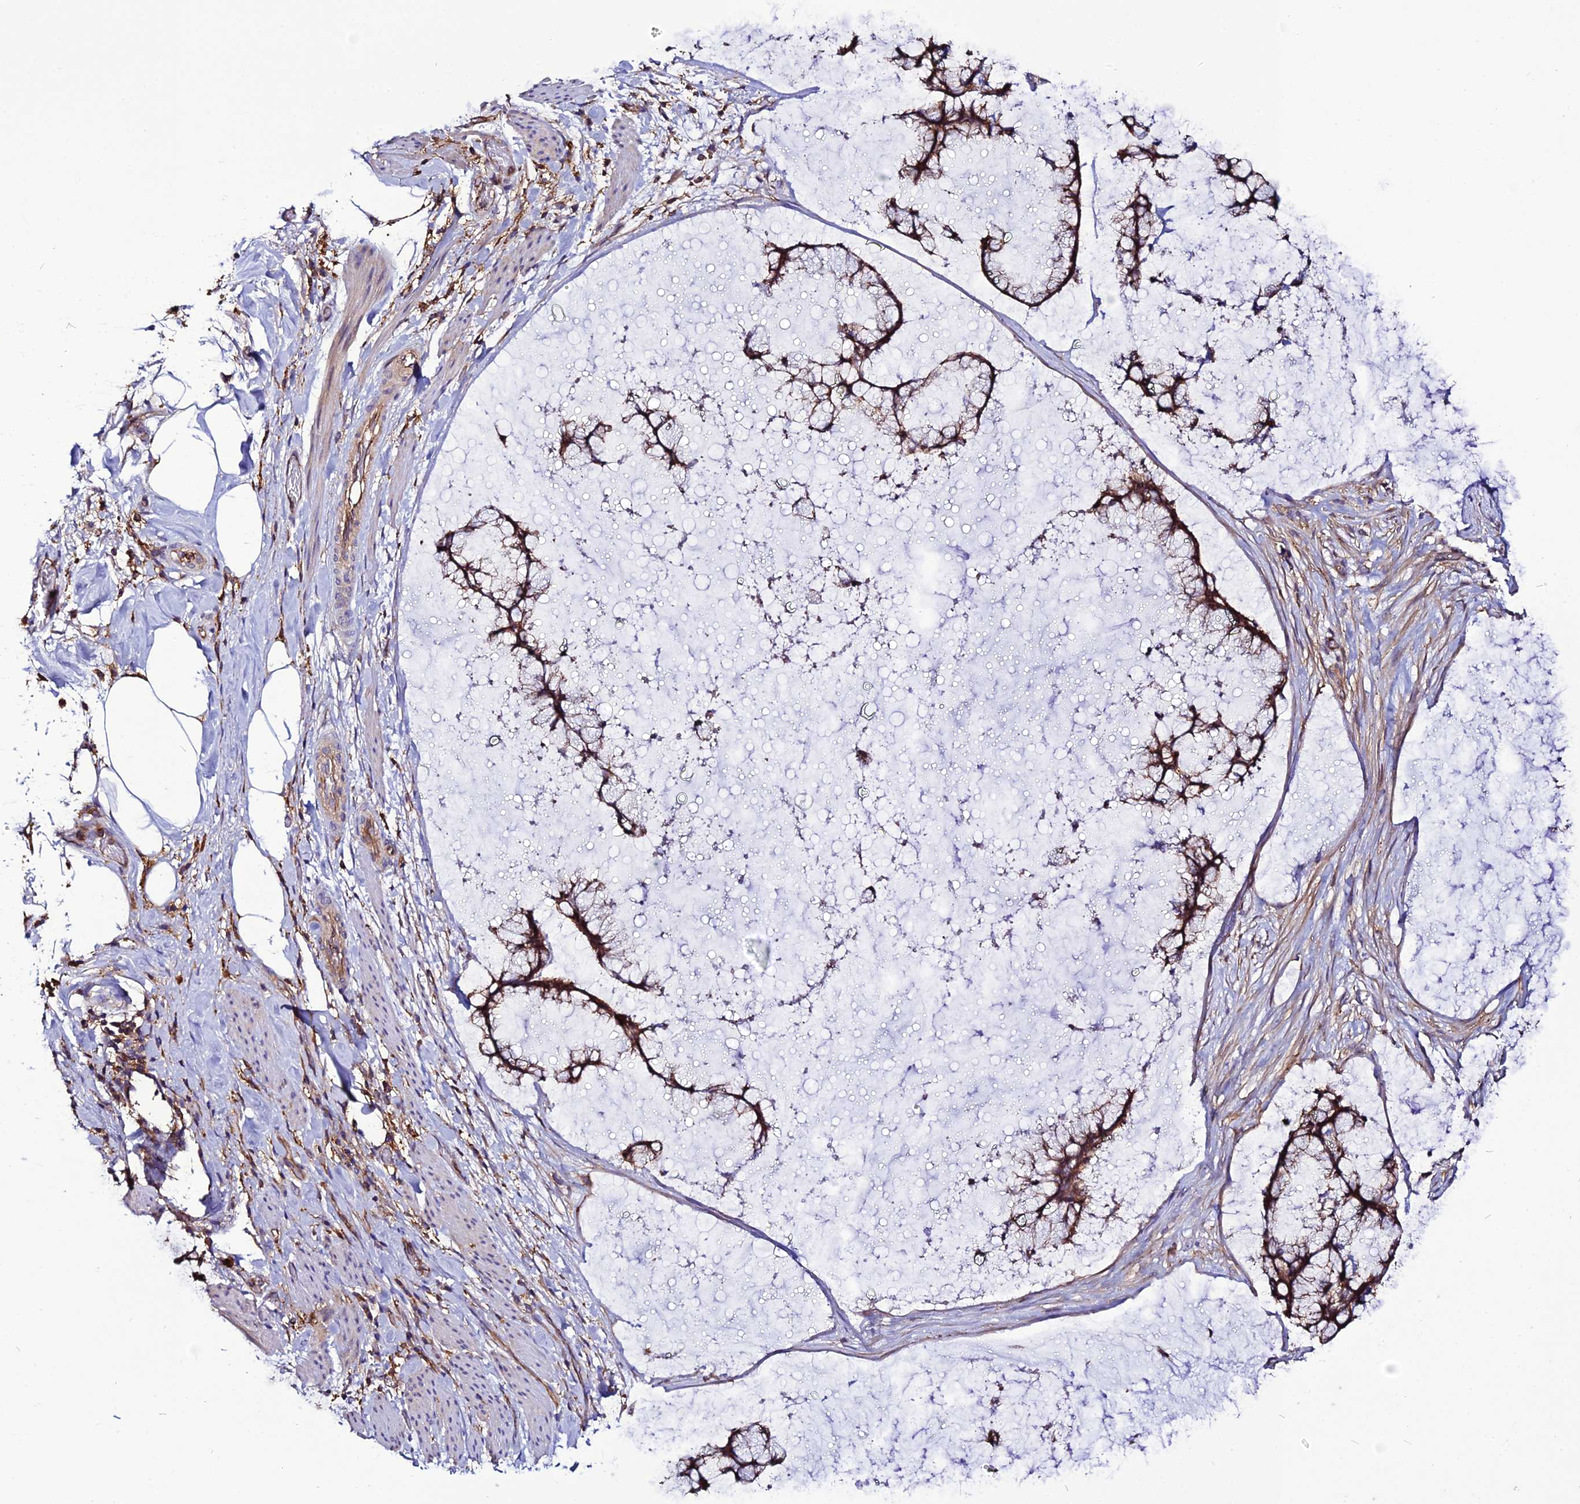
{"staining": {"intensity": "moderate", "quantity": ">75%", "location": "cytoplasmic/membranous"}, "tissue": "ovarian cancer", "cell_type": "Tumor cells", "image_type": "cancer", "snomed": [{"axis": "morphology", "description": "Cystadenocarcinoma, mucinous, NOS"}, {"axis": "topography", "description": "Ovary"}], "caption": "Immunohistochemical staining of human ovarian cancer shows moderate cytoplasmic/membranous protein positivity in approximately >75% of tumor cells.", "gene": "USP17L15", "patient": {"sex": "female", "age": 42}}